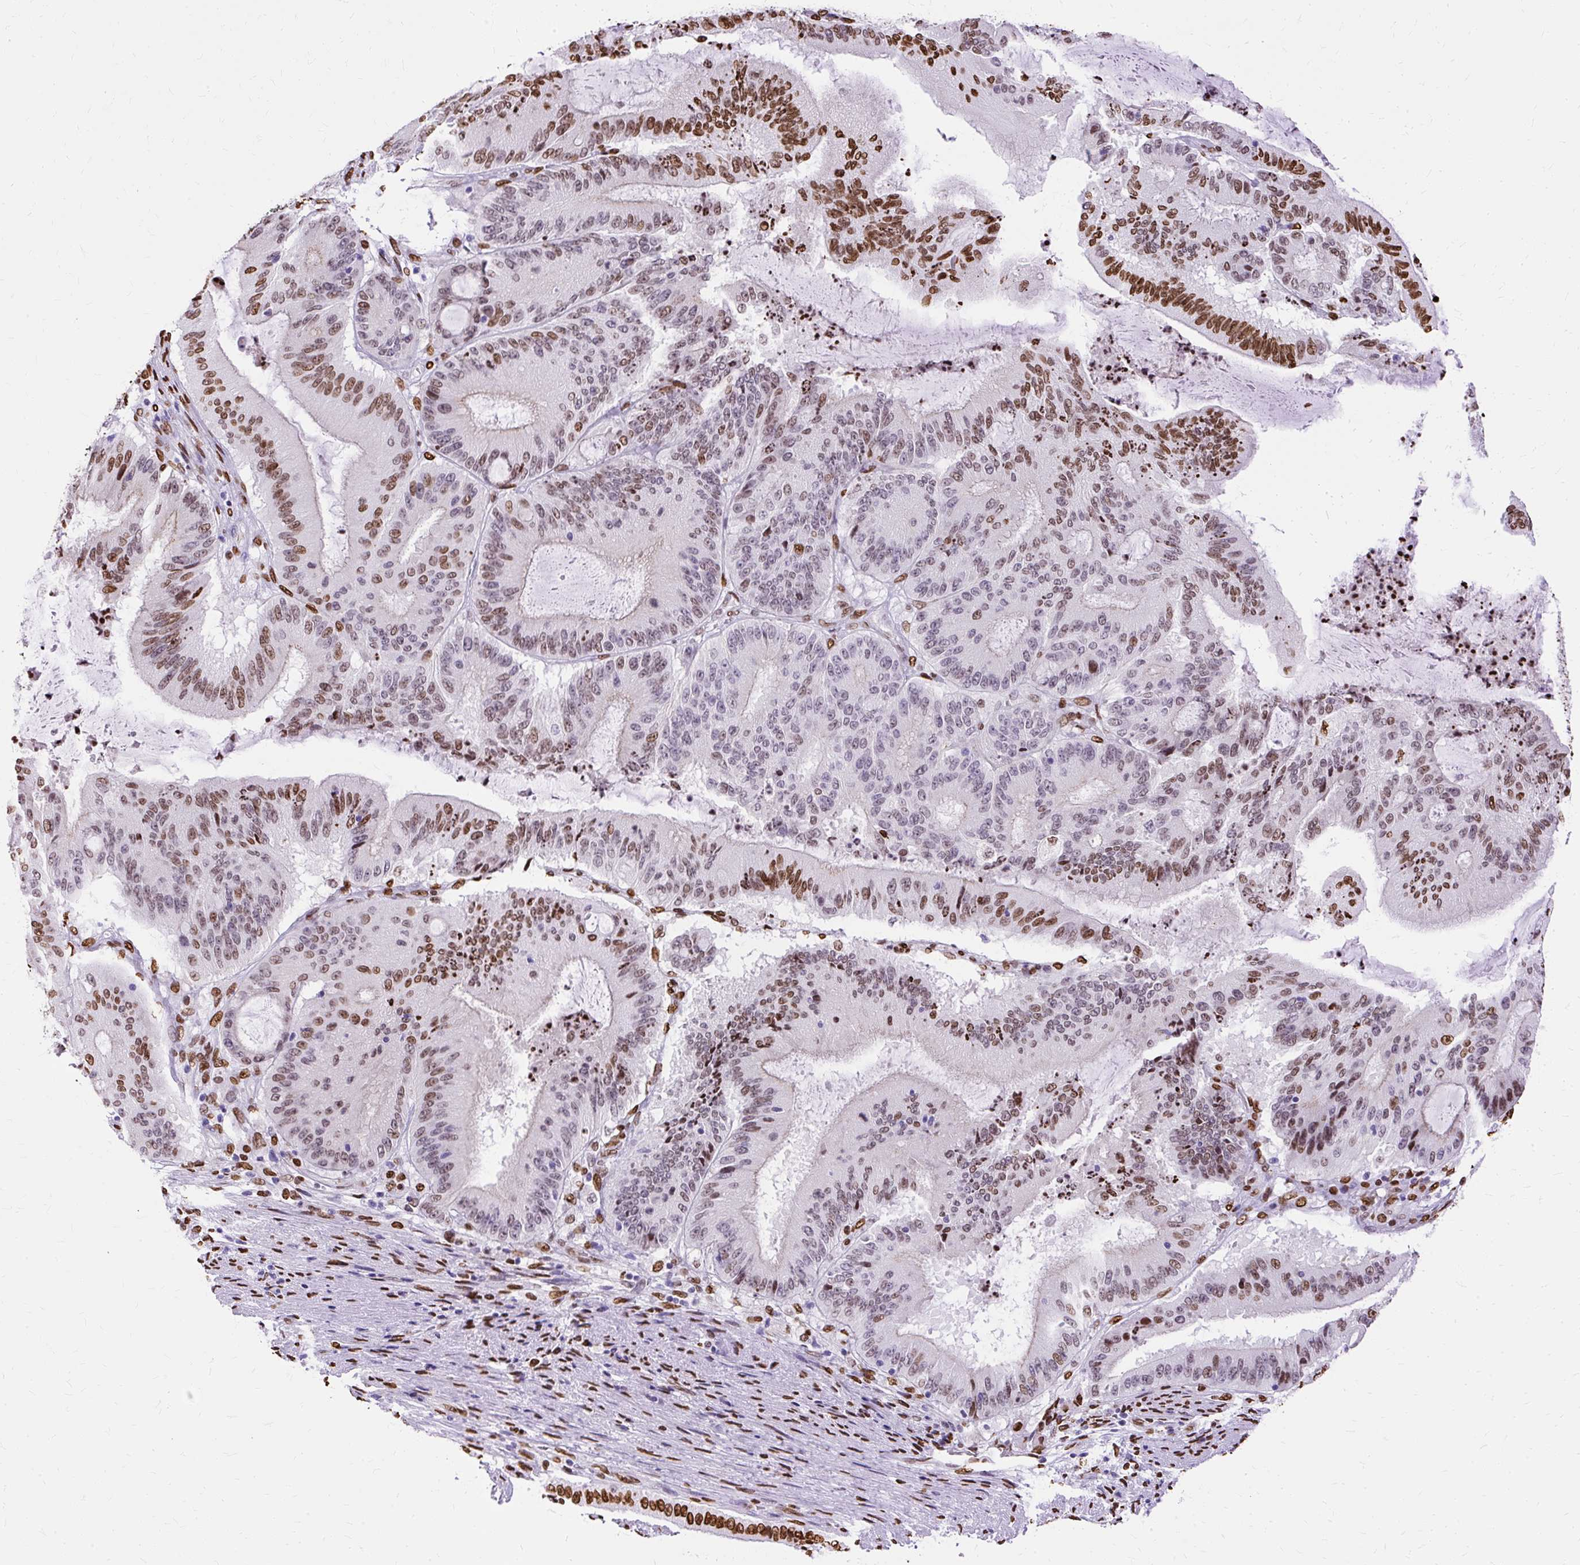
{"staining": {"intensity": "moderate", "quantity": "25%-75%", "location": "nuclear"}, "tissue": "liver cancer", "cell_type": "Tumor cells", "image_type": "cancer", "snomed": [{"axis": "morphology", "description": "Normal tissue, NOS"}, {"axis": "morphology", "description": "Cholangiocarcinoma"}, {"axis": "topography", "description": "Liver"}, {"axis": "topography", "description": "Peripheral nerve tissue"}], "caption": "Immunohistochemical staining of human cholangiocarcinoma (liver) displays medium levels of moderate nuclear protein staining in approximately 25%-75% of tumor cells.", "gene": "TMEM184C", "patient": {"sex": "female", "age": 73}}